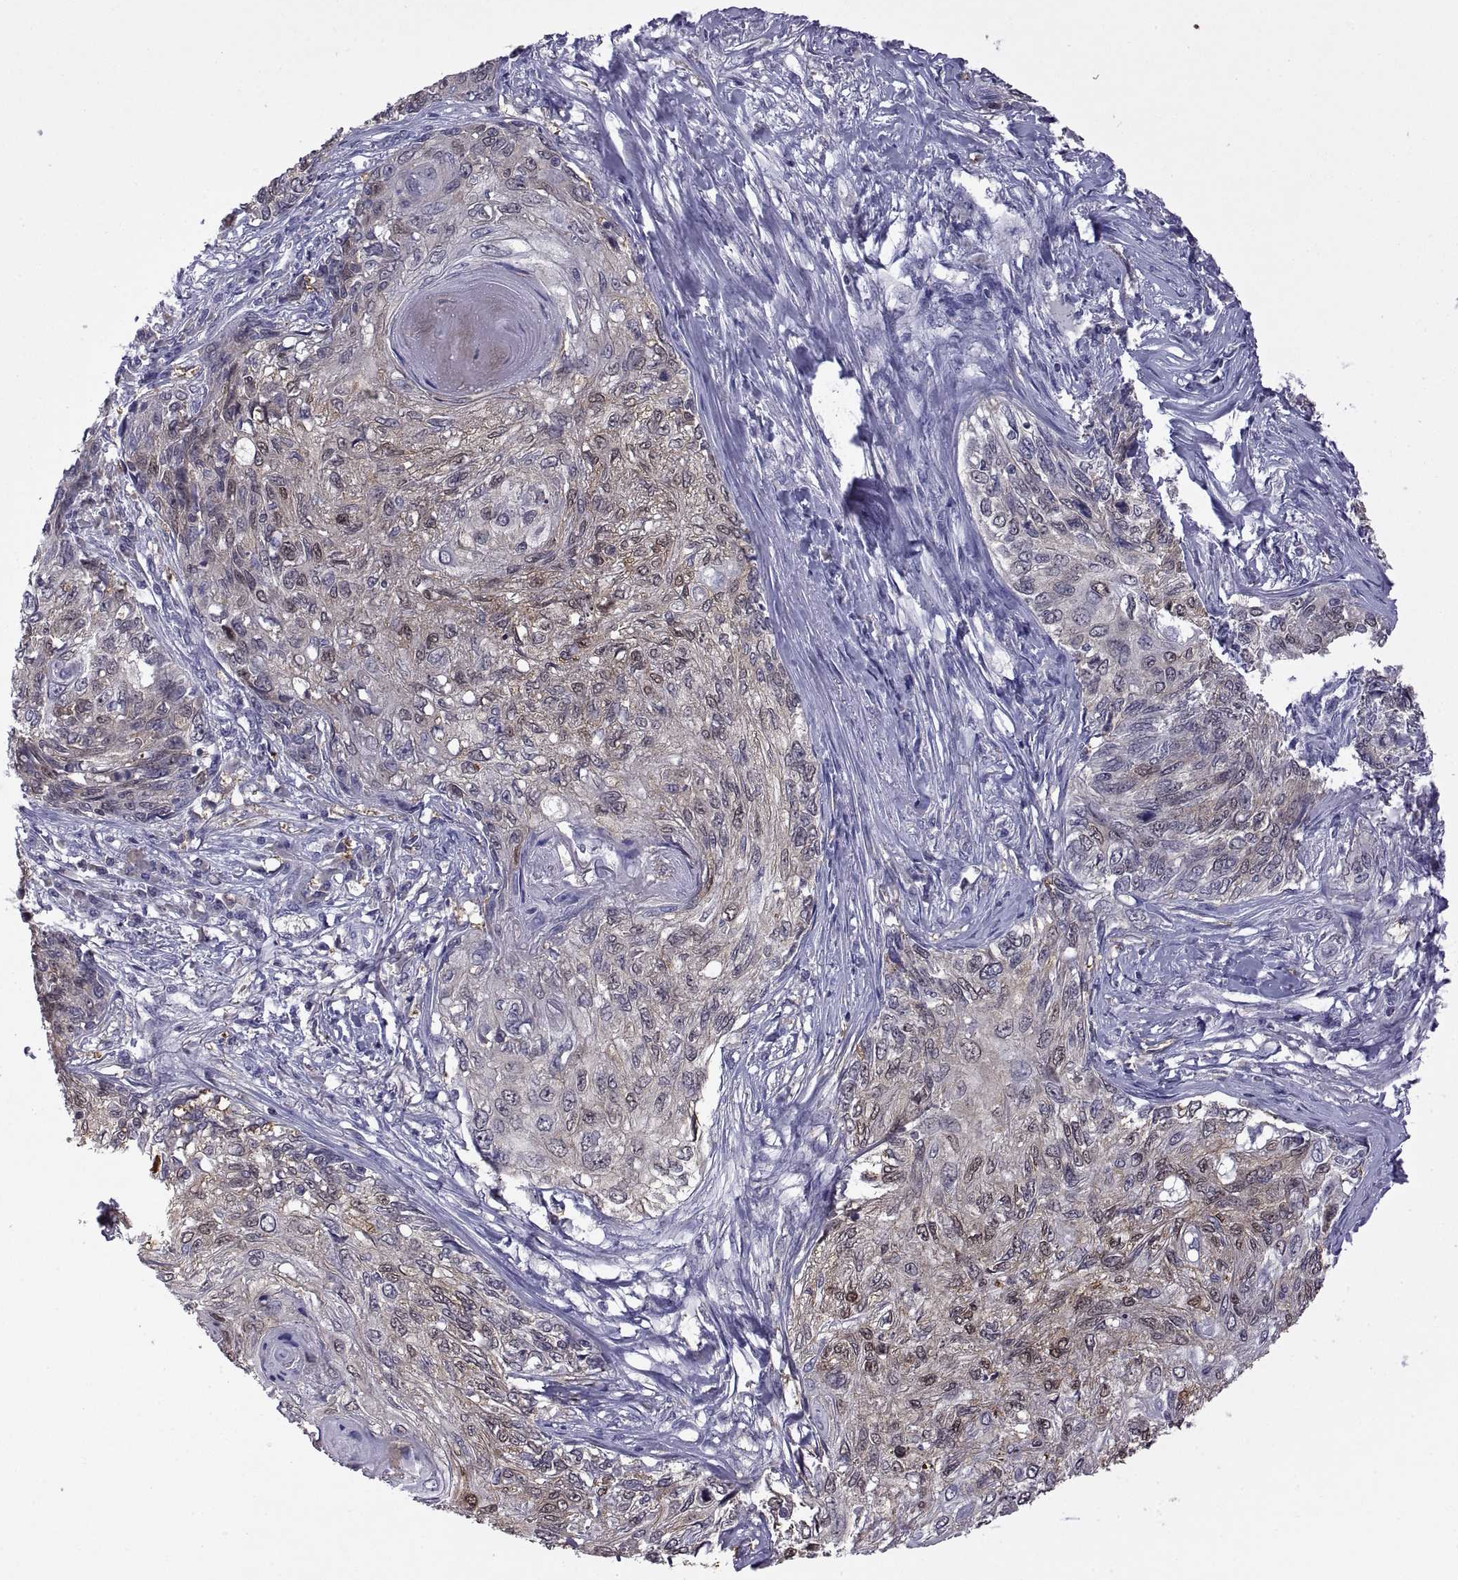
{"staining": {"intensity": "negative", "quantity": "none", "location": "none"}, "tissue": "skin cancer", "cell_type": "Tumor cells", "image_type": "cancer", "snomed": [{"axis": "morphology", "description": "Squamous cell carcinoma, NOS"}, {"axis": "topography", "description": "Skin"}], "caption": "IHC photomicrograph of squamous cell carcinoma (skin) stained for a protein (brown), which exhibits no expression in tumor cells.", "gene": "FGF9", "patient": {"sex": "male", "age": 92}}